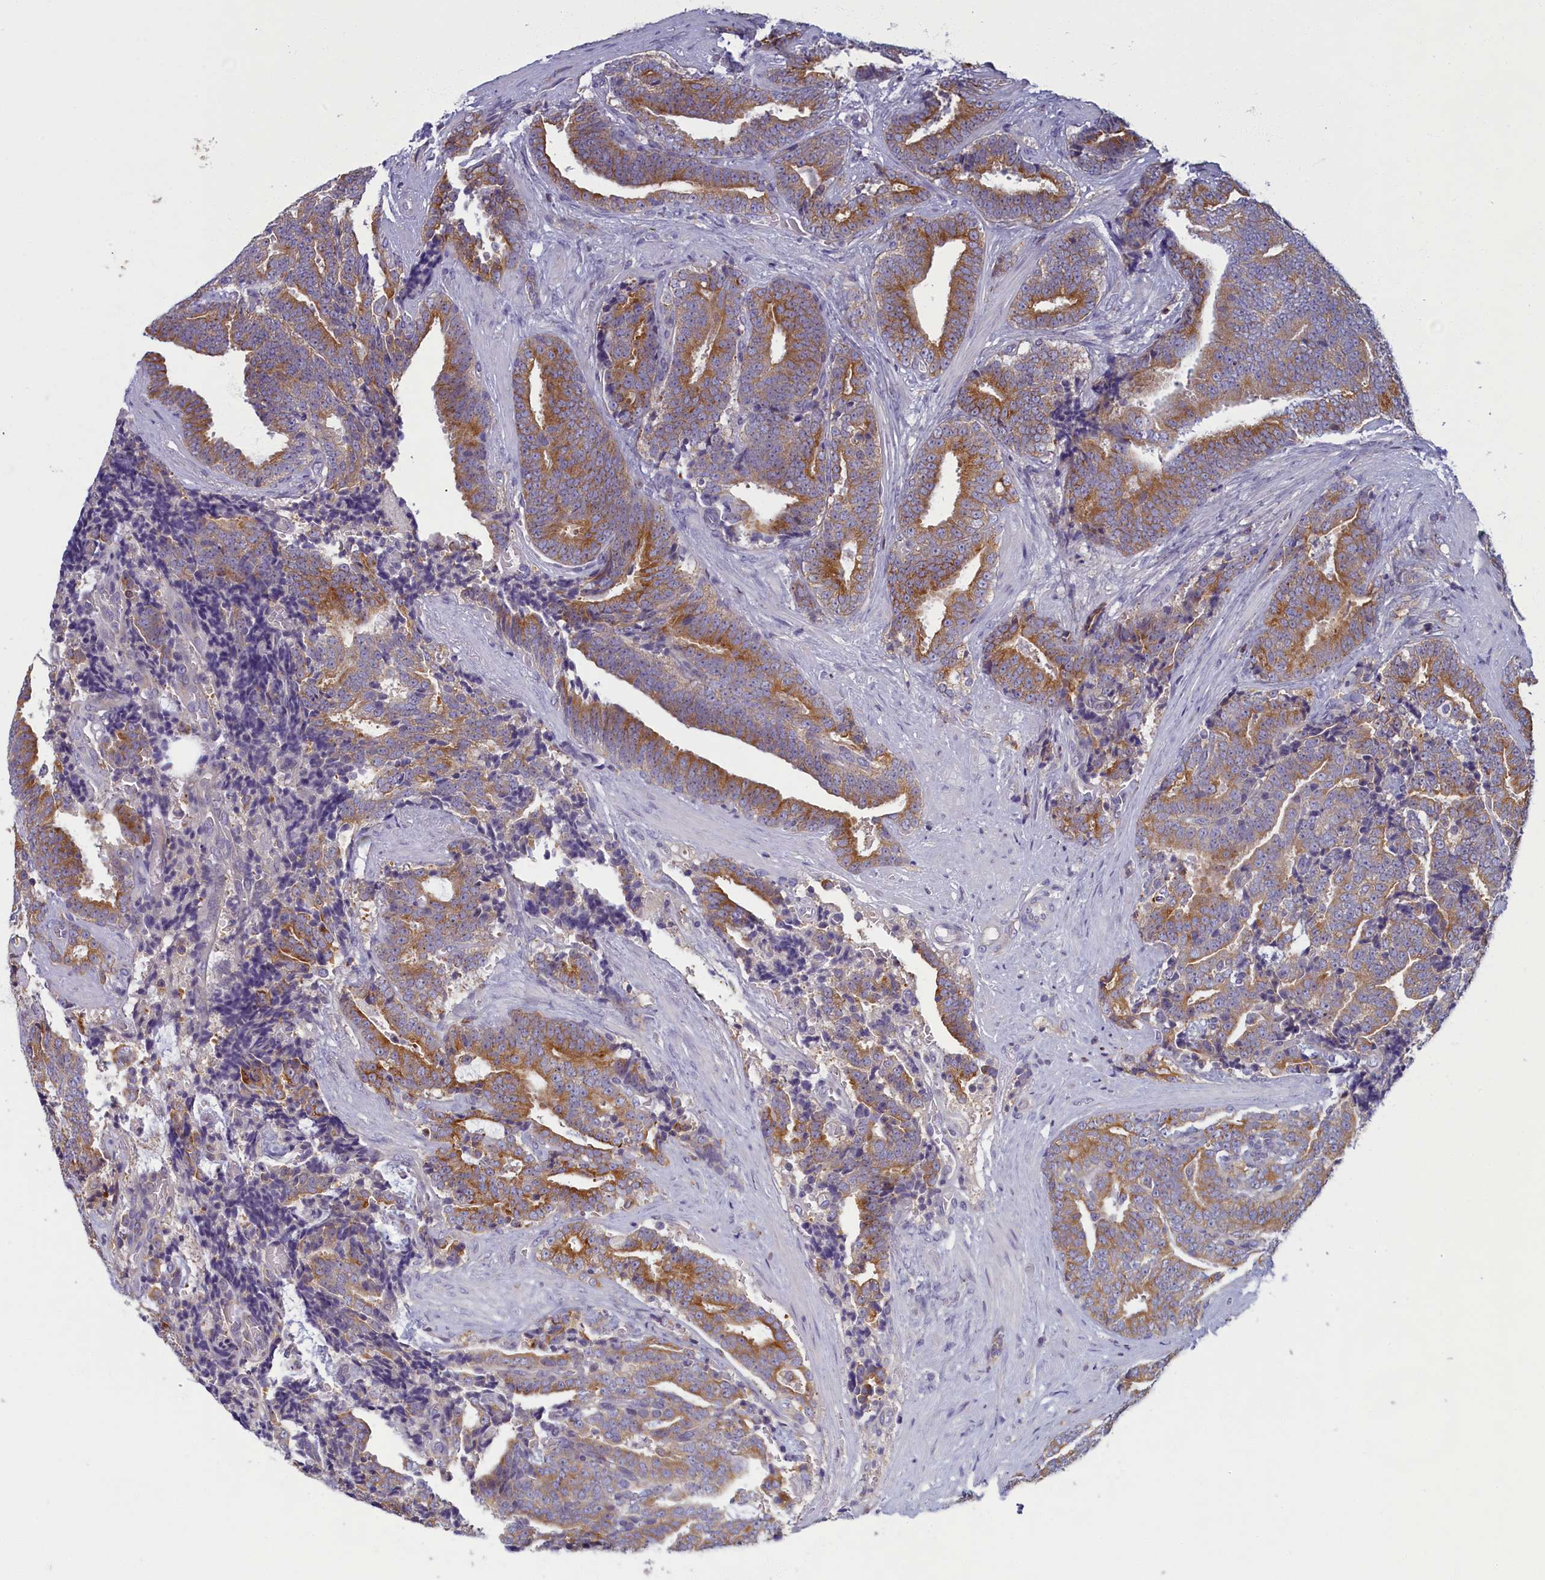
{"staining": {"intensity": "moderate", "quantity": ">75%", "location": "cytoplasmic/membranous"}, "tissue": "prostate cancer", "cell_type": "Tumor cells", "image_type": "cancer", "snomed": [{"axis": "morphology", "description": "Adenocarcinoma, High grade"}, {"axis": "topography", "description": "Prostate and seminal vesicle, NOS"}], "caption": "Prostate cancer (adenocarcinoma (high-grade)) stained for a protein exhibits moderate cytoplasmic/membranous positivity in tumor cells.", "gene": "NOL10", "patient": {"sex": "male", "age": 67}}